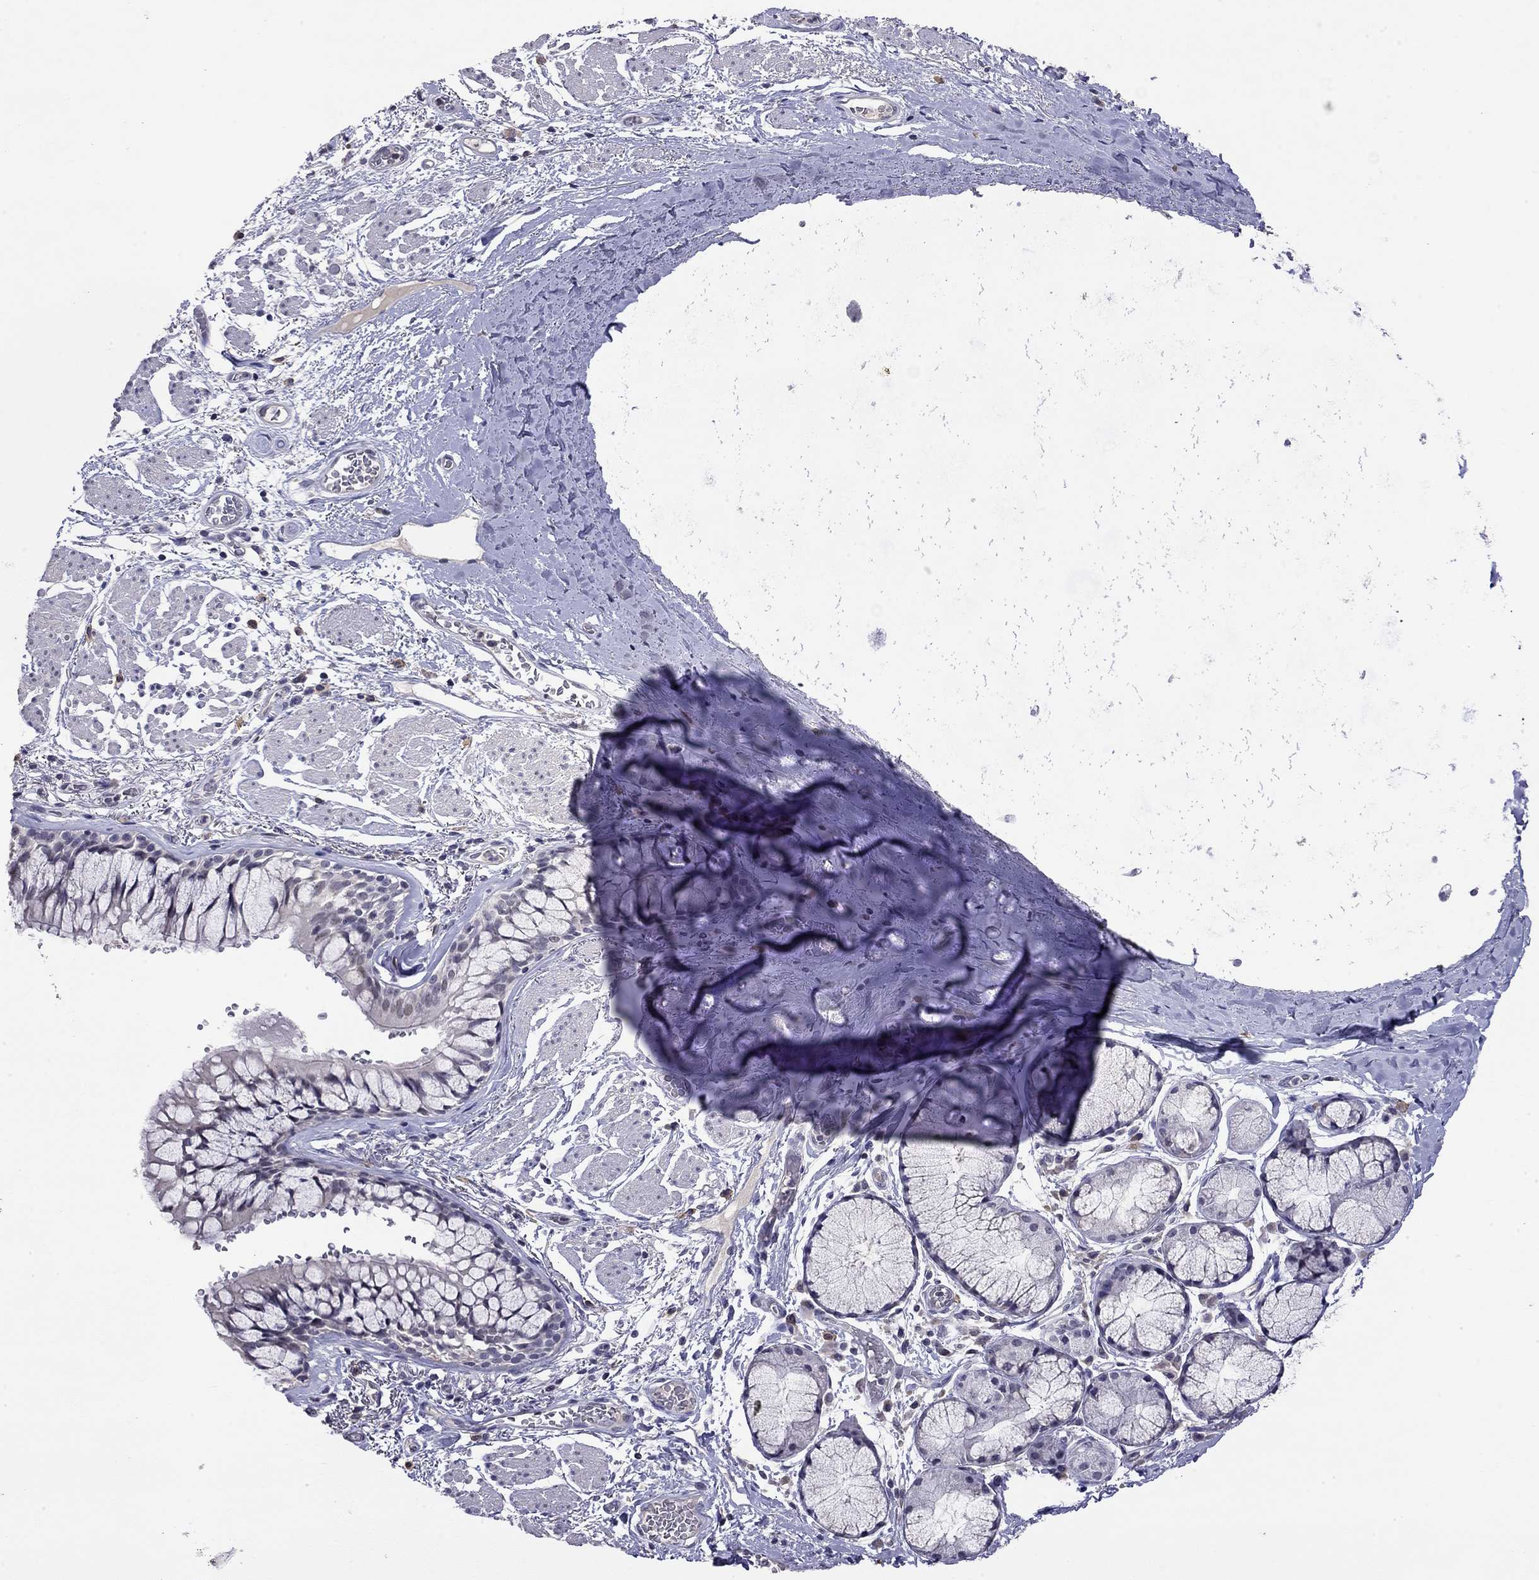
{"staining": {"intensity": "negative", "quantity": "none", "location": "none"}, "tissue": "bronchus", "cell_type": "Respiratory epithelial cells", "image_type": "normal", "snomed": [{"axis": "morphology", "description": "Normal tissue, NOS"}, {"axis": "topography", "description": "Bronchus"}, {"axis": "topography", "description": "Lung"}], "caption": "IHC micrograph of unremarkable bronchus: bronchus stained with DAB displays no significant protein staining in respiratory epithelial cells.", "gene": "WNK3", "patient": {"sex": "female", "age": 57}}